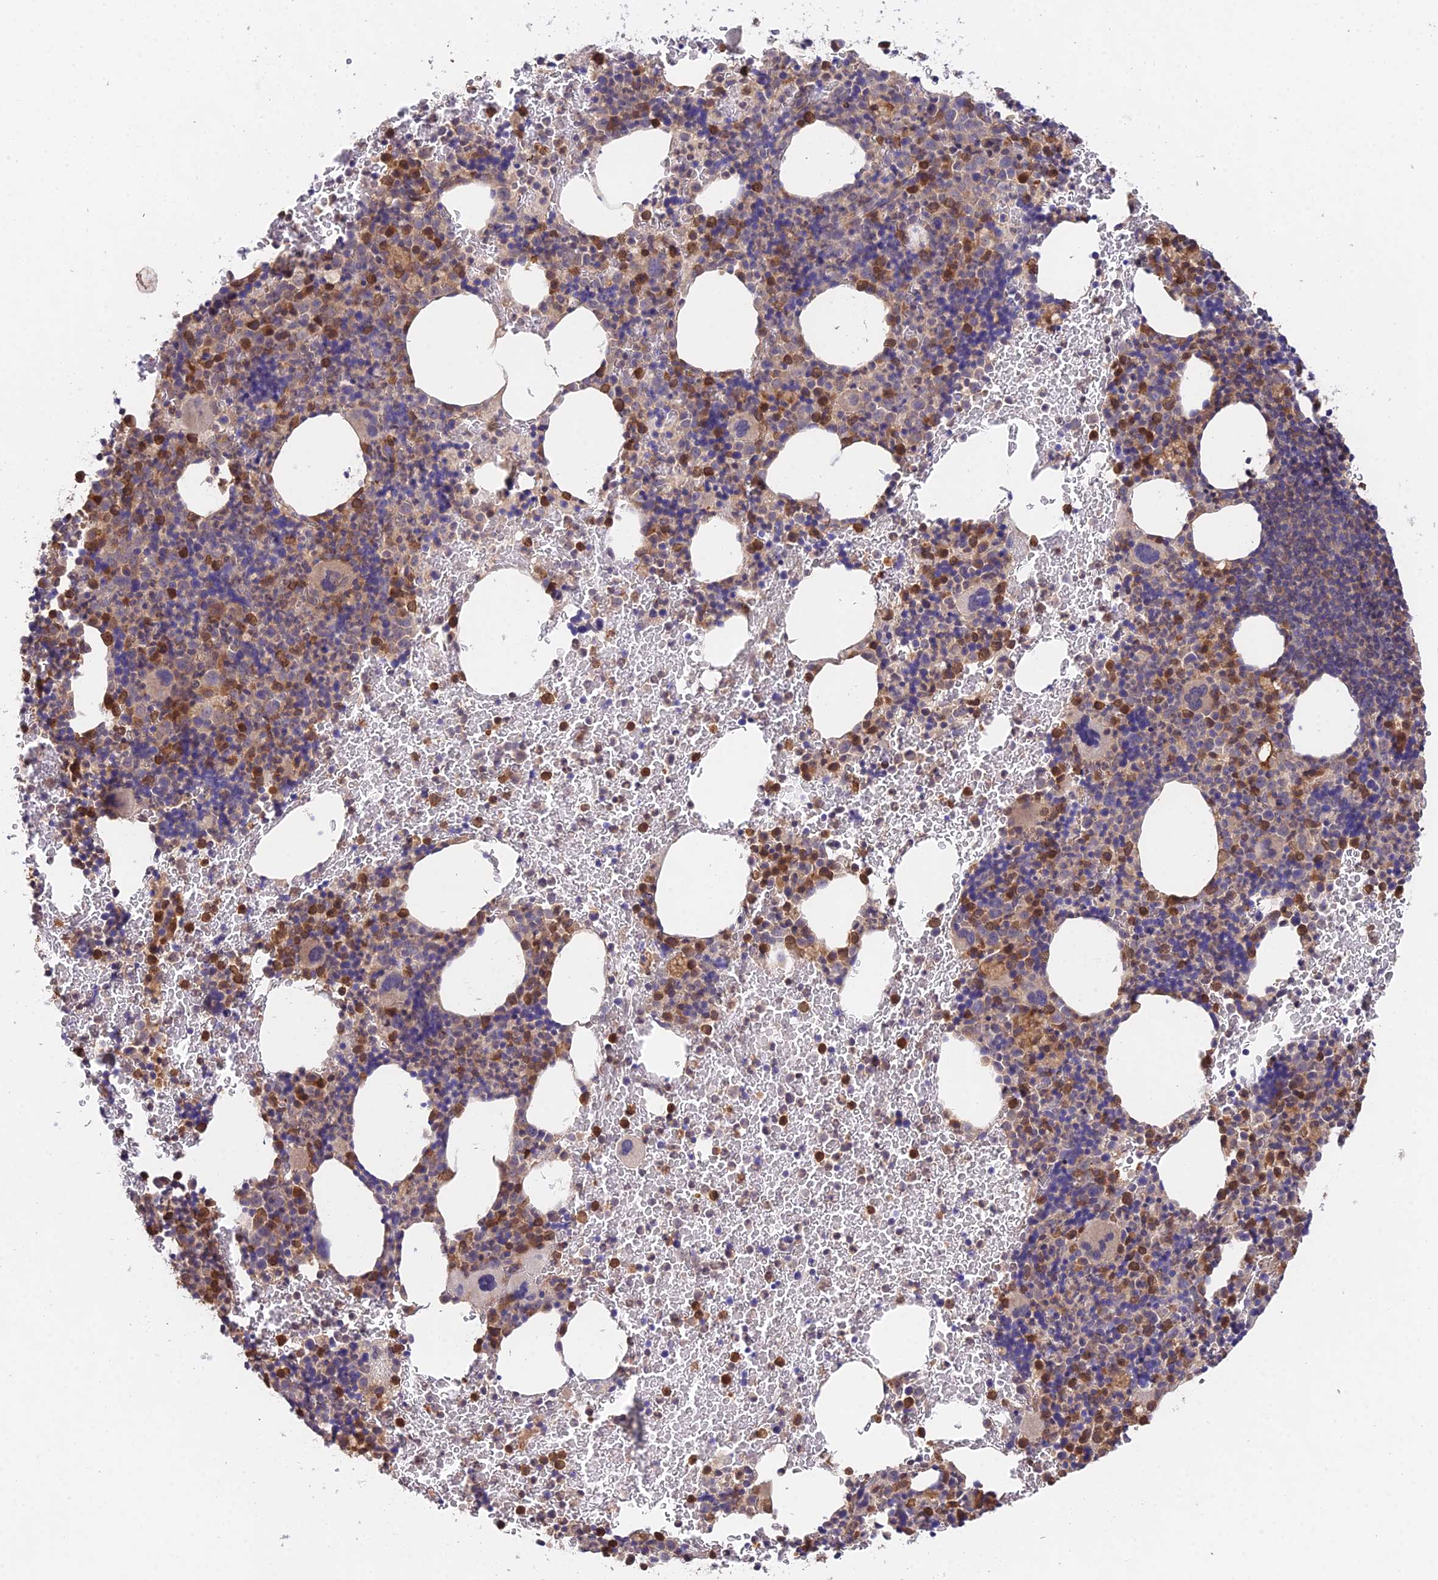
{"staining": {"intensity": "moderate", "quantity": "25%-75%", "location": "cytoplasmic/membranous"}, "tissue": "bone marrow", "cell_type": "Hematopoietic cells", "image_type": "normal", "snomed": [{"axis": "morphology", "description": "Normal tissue, NOS"}, {"axis": "morphology", "description": "Inflammation, NOS"}, {"axis": "topography", "description": "Bone marrow"}], "caption": "Immunohistochemical staining of benign human bone marrow demonstrates moderate cytoplasmic/membranous protein positivity in about 25%-75% of hematopoietic cells.", "gene": "FBP1", "patient": {"sex": "male", "age": 72}}